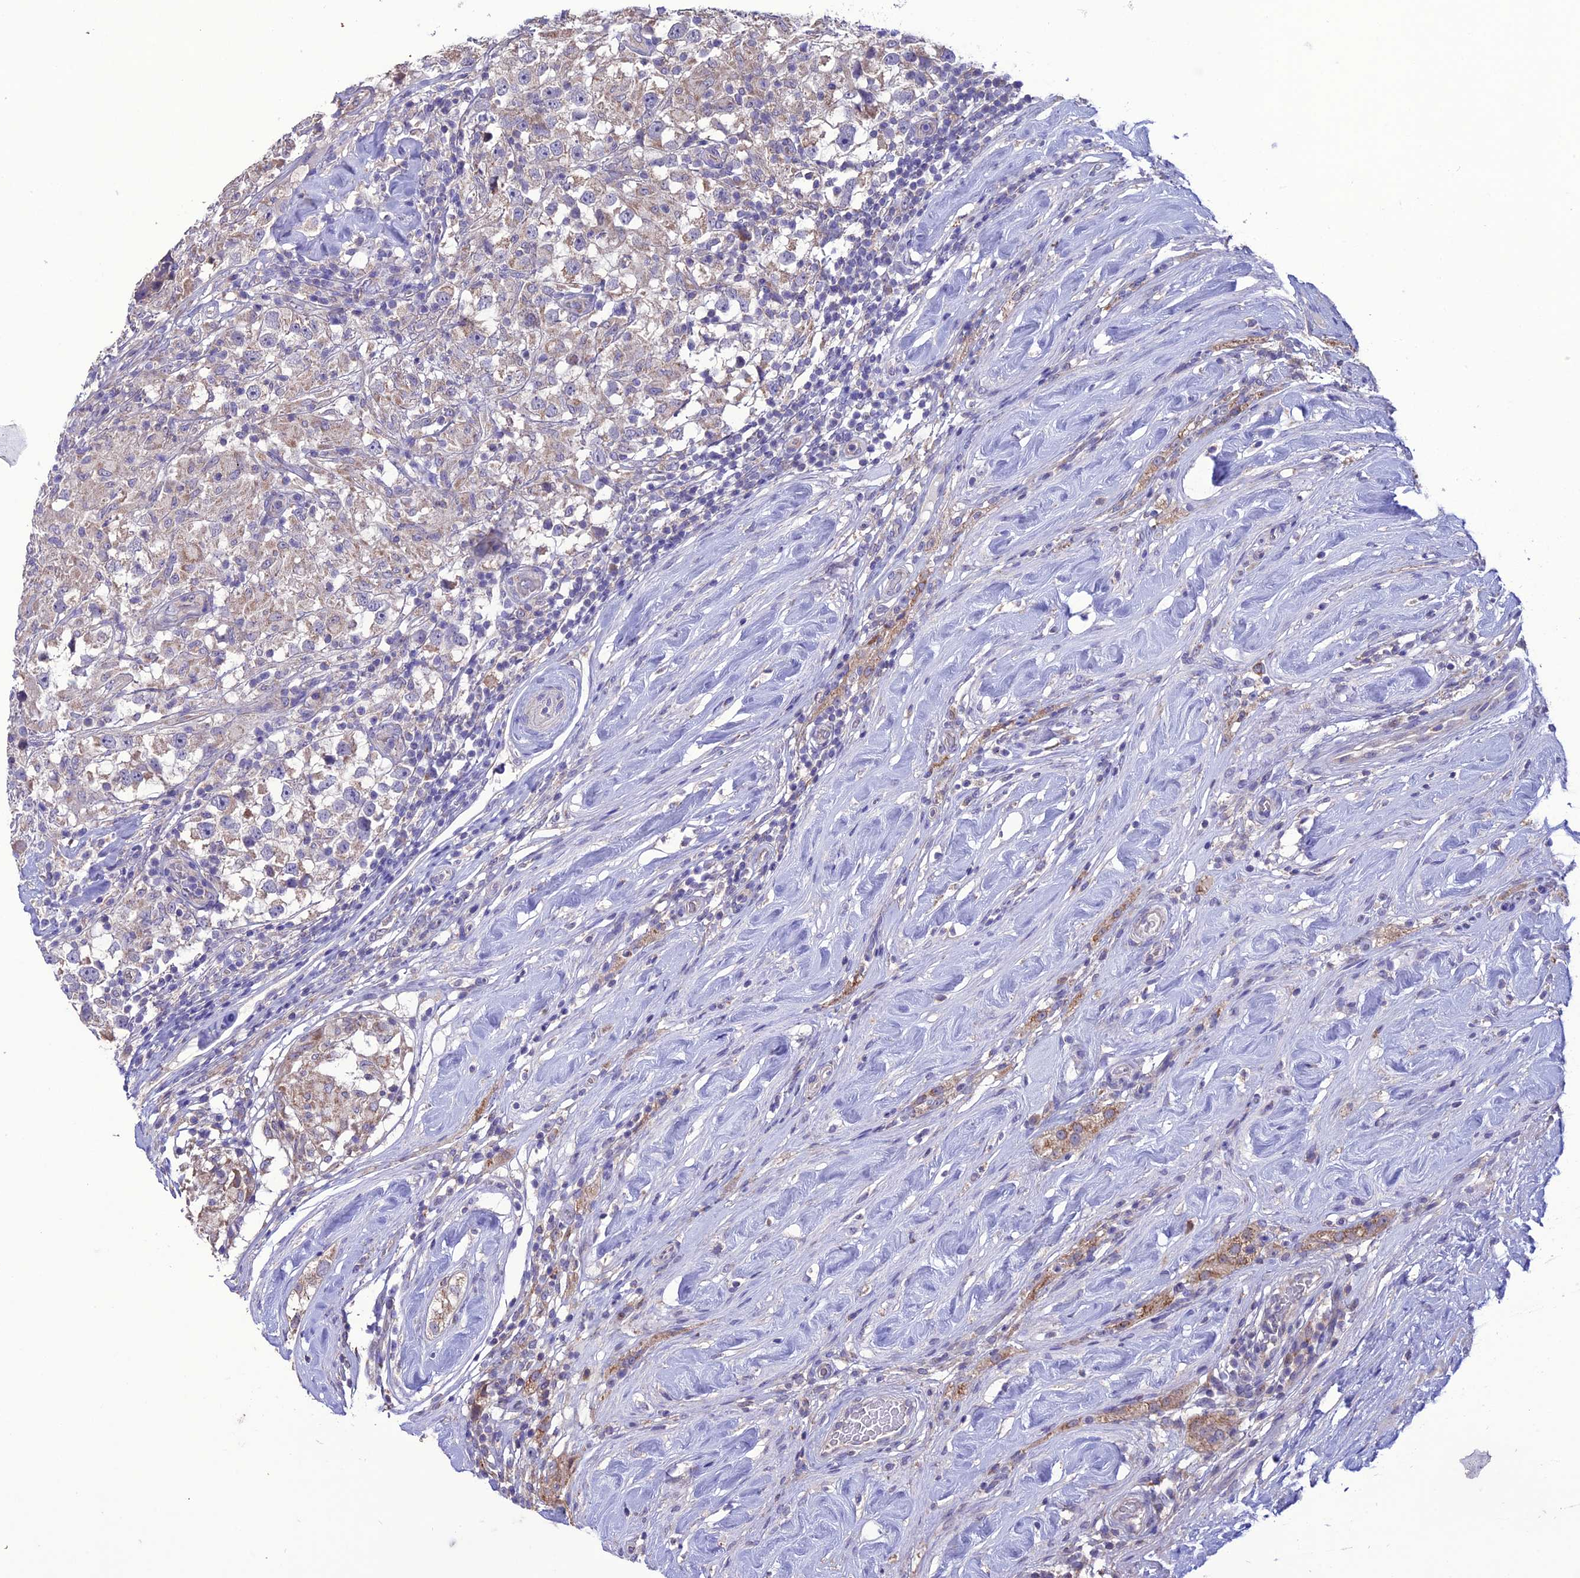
{"staining": {"intensity": "weak", "quantity": "<25%", "location": "cytoplasmic/membranous"}, "tissue": "testis cancer", "cell_type": "Tumor cells", "image_type": "cancer", "snomed": [{"axis": "morphology", "description": "Seminoma, NOS"}, {"axis": "topography", "description": "Testis"}], "caption": "DAB immunohistochemical staining of human seminoma (testis) demonstrates no significant positivity in tumor cells.", "gene": "HOGA1", "patient": {"sex": "male", "age": 46}}